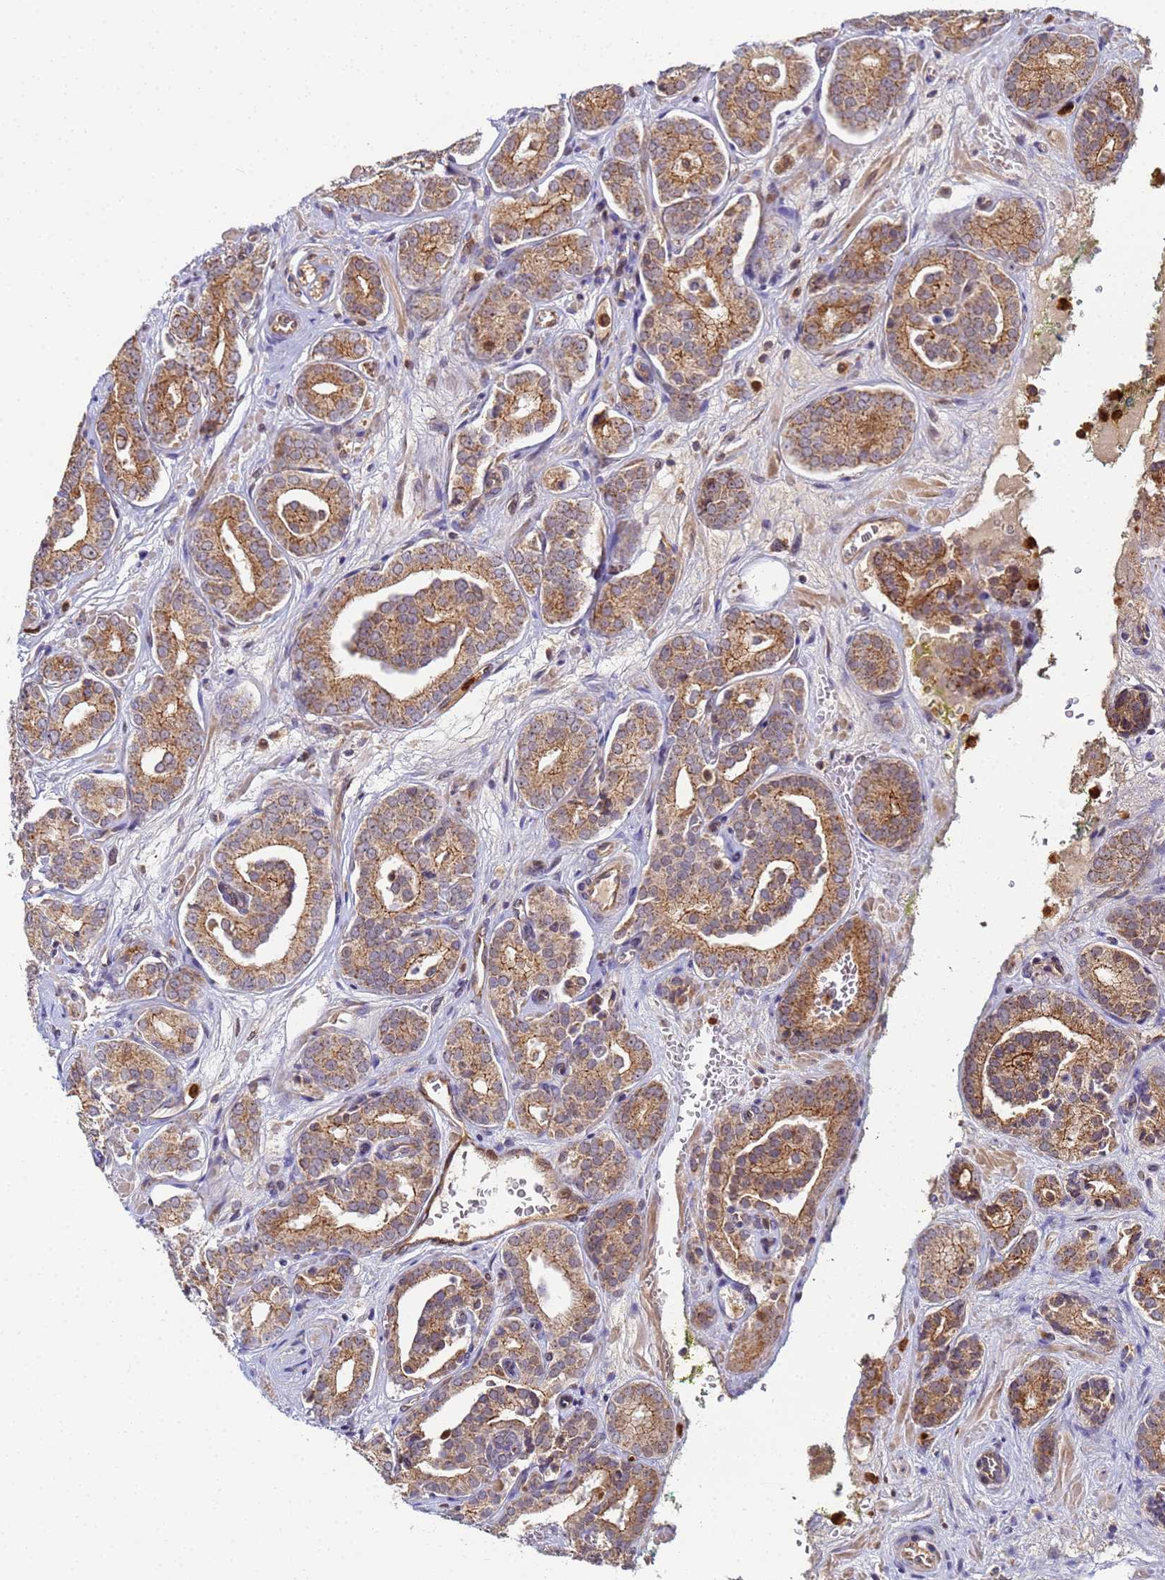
{"staining": {"intensity": "moderate", "quantity": ">75%", "location": "cytoplasmic/membranous"}, "tissue": "prostate cancer", "cell_type": "Tumor cells", "image_type": "cancer", "snomed": [{"axis": "morphology", "description": "Adenocarcinoma, High grade"}, {"axis": "topography", "description": "Prostate"}], "caption": "High-magnification brightfield microscopy of adenocarcinoma (high-grade) (prostate) stained with DAB (brown) and counterstained with hematoxylin (blue). tumor cells exhibit moderate cytoplasmic/membranous expression is identified in about>75% of cells.", "gene": "CCDC127", "patient": {"sex": "male", "age": 66}}